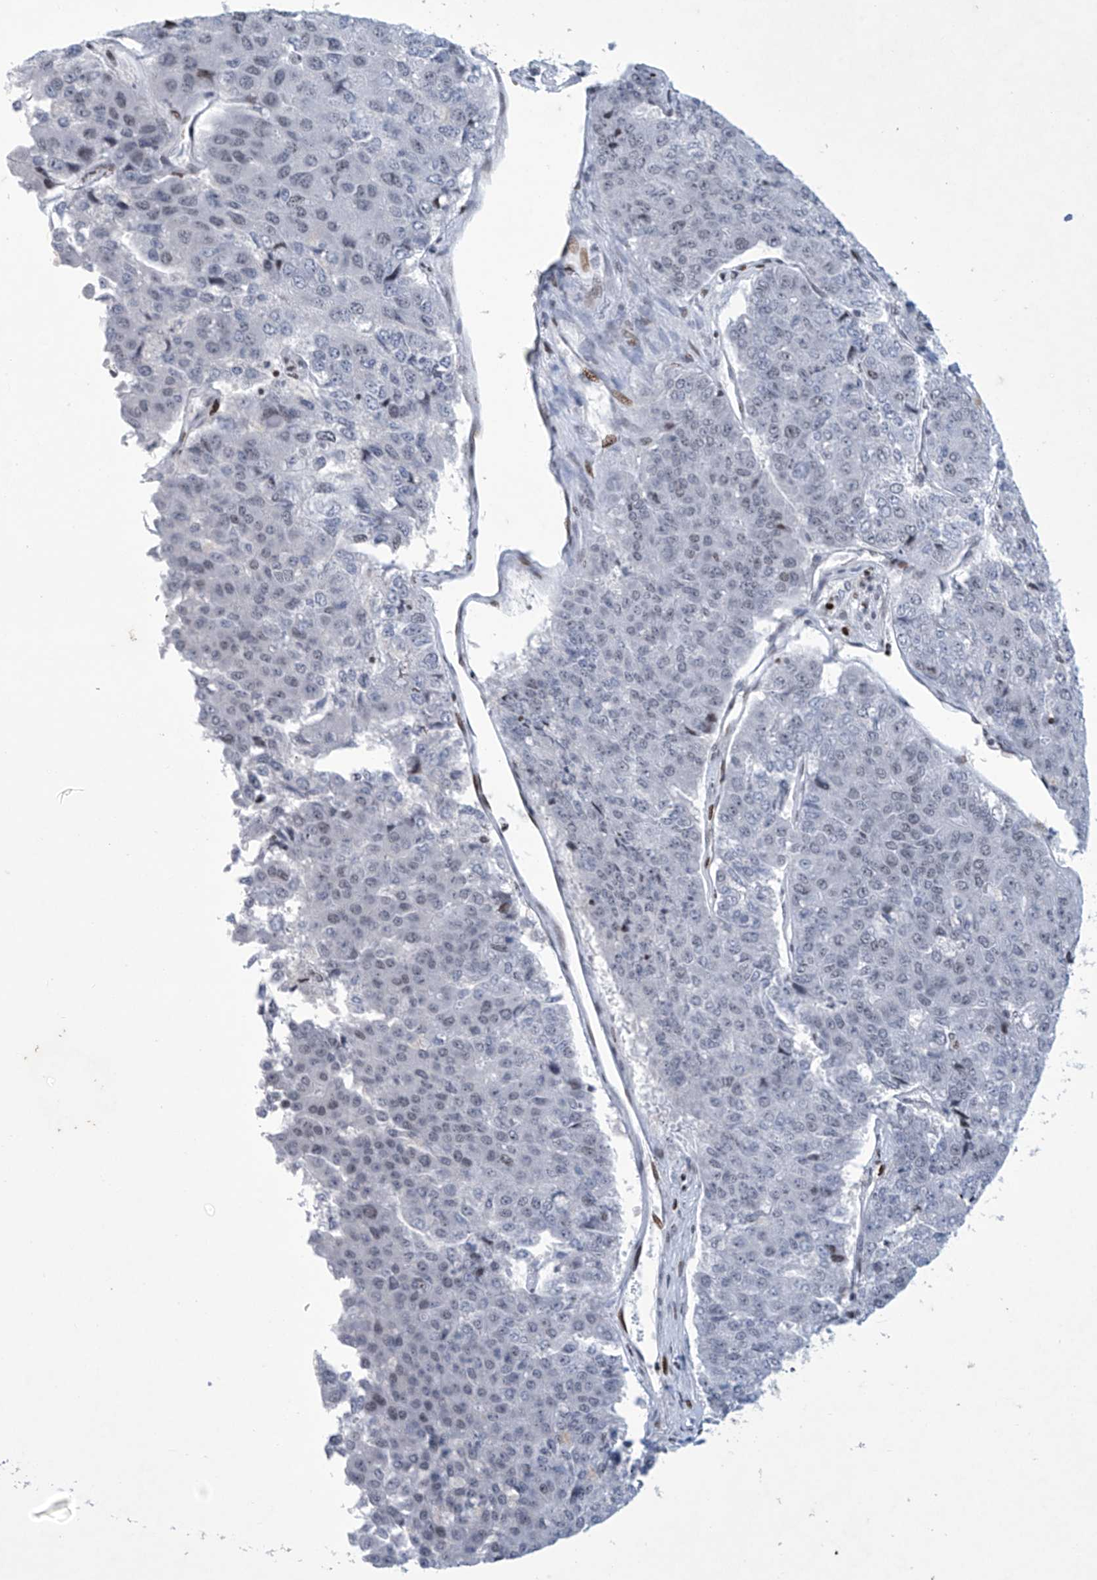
{"staining": {"intensity": "negative", "quantity": "none", "location": "none"}, "tissue": "pancreatic cancer", "cell_type": "Tumor cells", "image_type": "cancer", "snomed": [{"axis": "morphology", "description": "Adenocarcinoma, NOS"}, {"axis": "topography", "description": "Pancreas"}], "caption": "Immunohistochemical staining of pancreatic cancer (adenocarcinoma) demonstrates no significant staining in tumor cells.", "gene": "RFX7", "patient": {"sex": "male", "age": 50}}